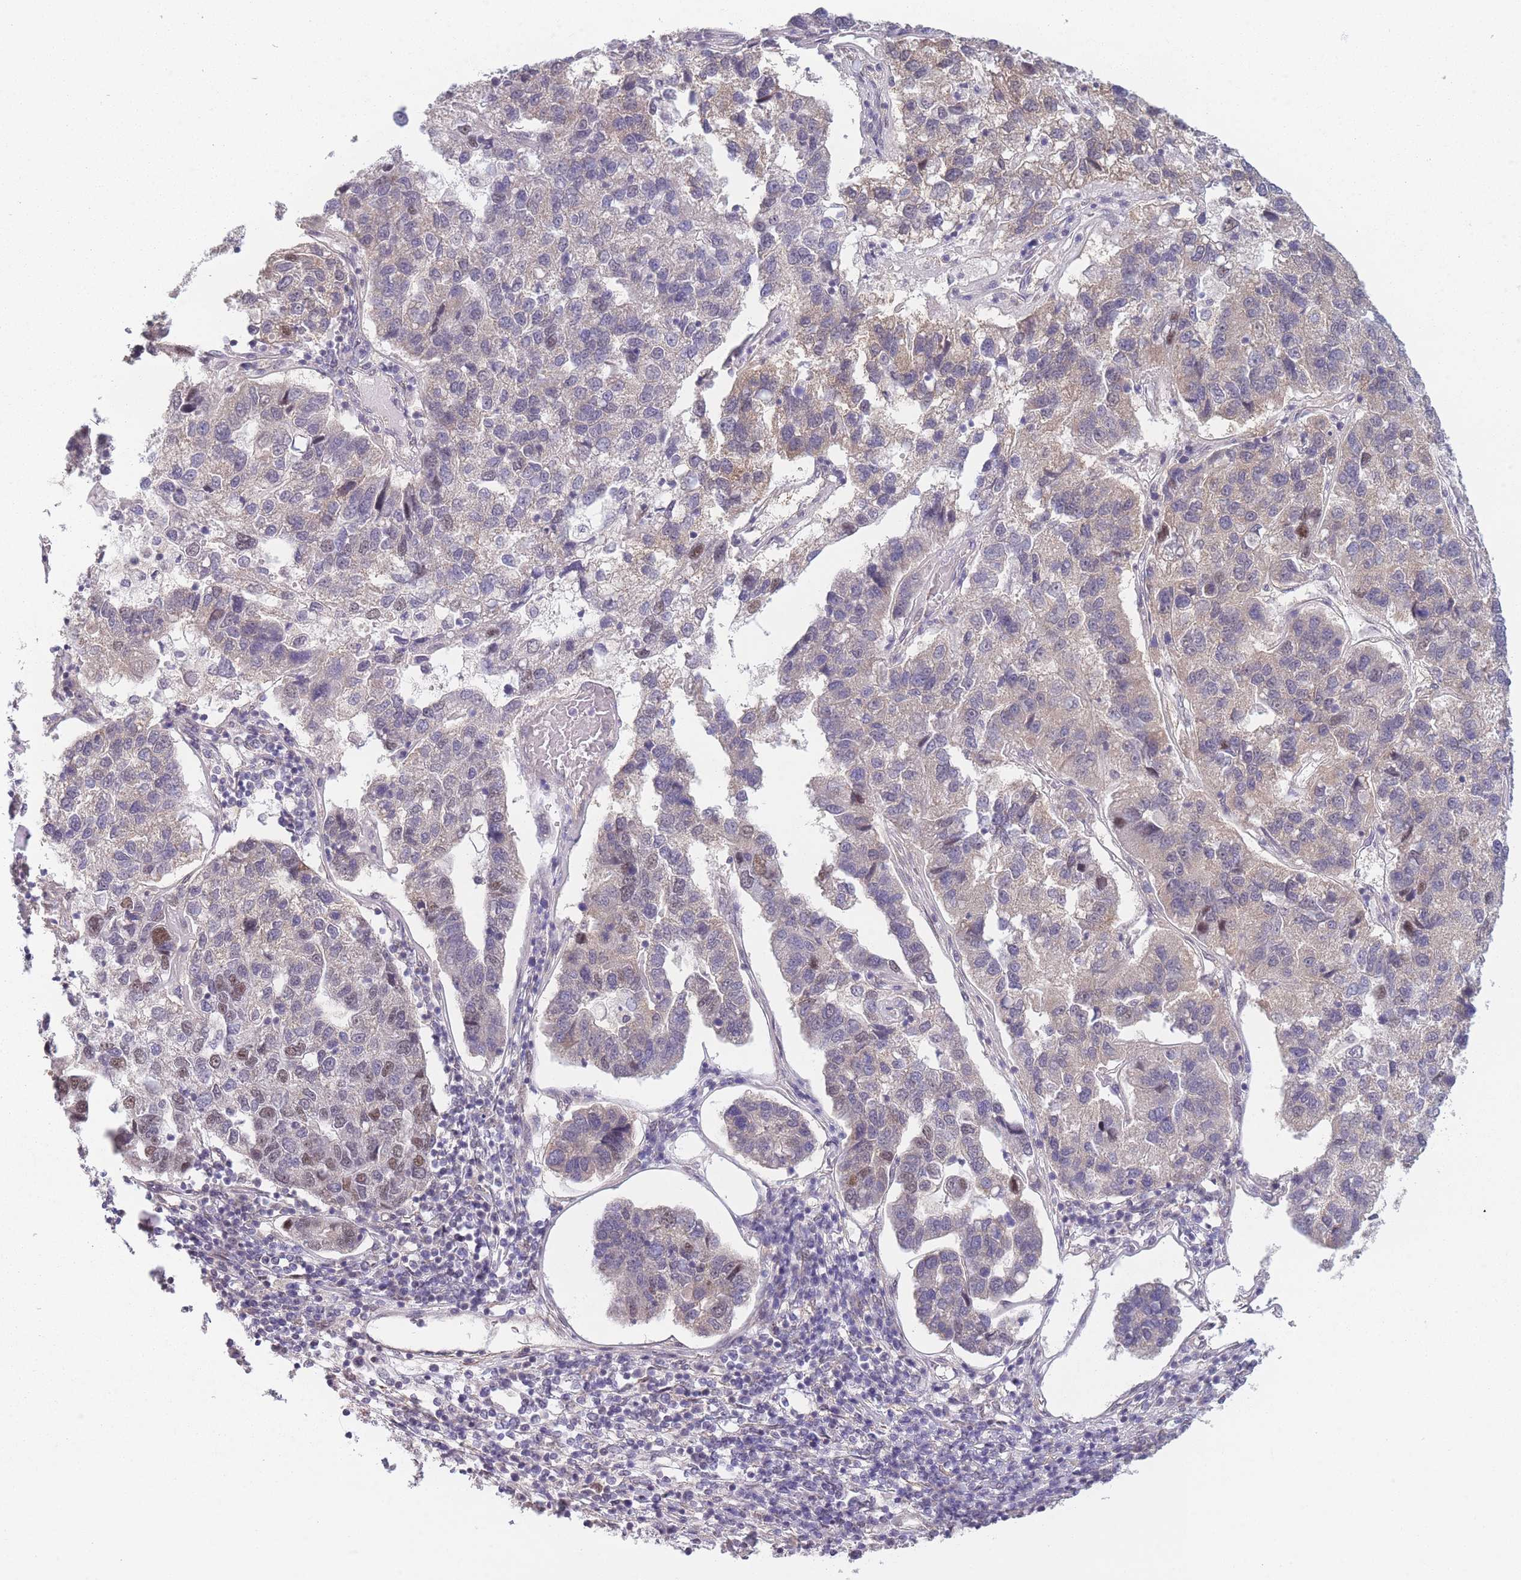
{"staining": {"intensity": "moderate", "quantity": "<25%", "location": "nuclear"}, "tissue": "pancreatic cancer", "cell_type": "Tumor cells", "image_type": "cancer", "snomed": [{"axis": "morphology", "description": "Adenocarcinoma, NOS"}, {"axis": "topography", "description": "Pancreas"}], "caption": "Immunohistochemical staining of human pancreatic cancer shows moderate nuclear protein staining in about <25% of tumor cells.", "gene": "SIN3B", "patient": {"sex": "female", "age": 61}}